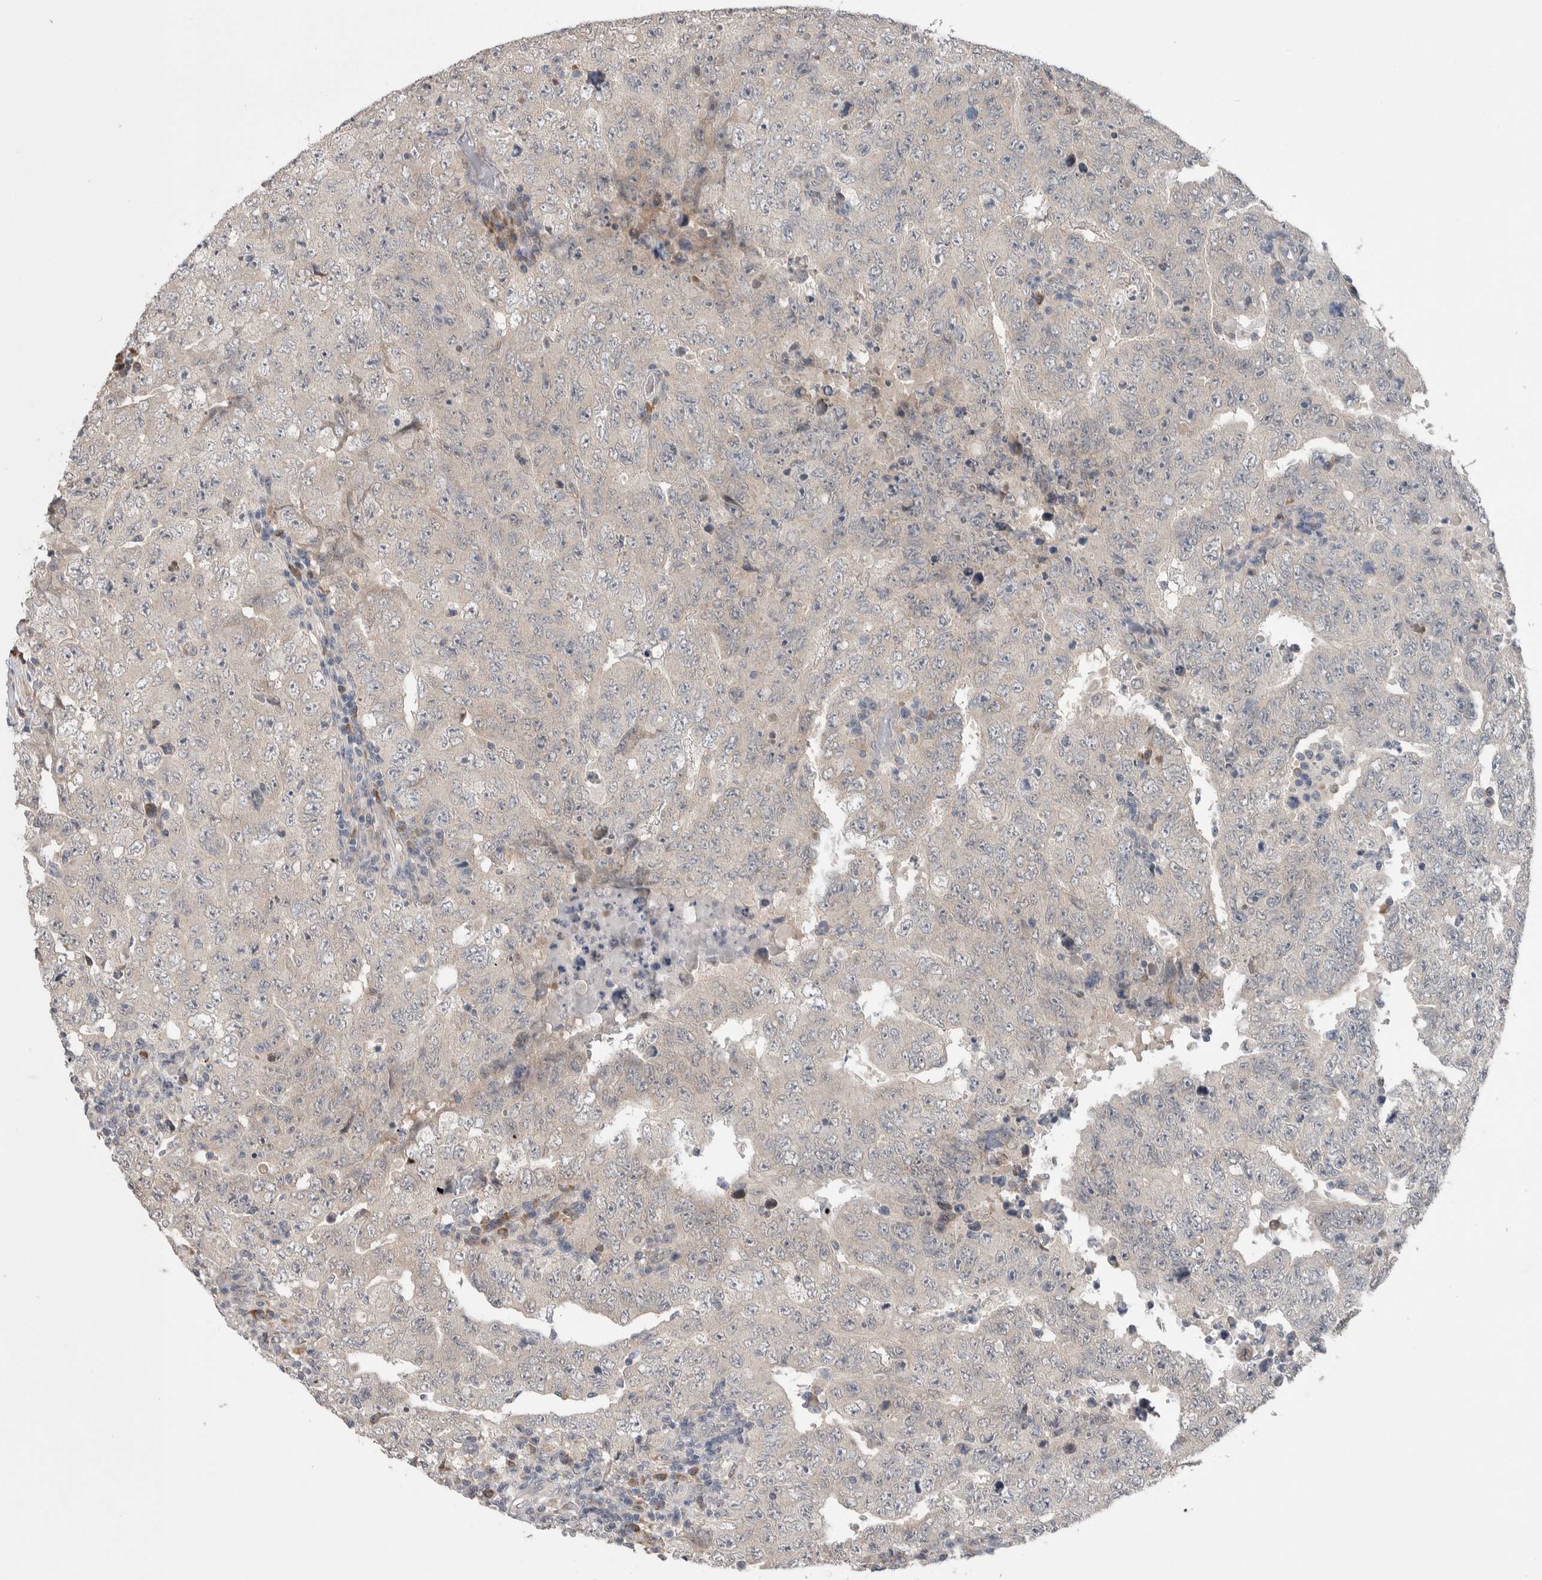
{"staining": {"intensity": "negative", "quantity": "none", "location": "none"}, "tissue": "testis cancer", "cell_type": "Tumor cells", "image_type": "cancer", "snomed": [{"axis": "morphology", "description": "Carcinoma, Embryonal, NOS"}, {"axis": "topography", "description": "Testis"}], "caption": "This is an IHC image of embryonal carcinoma (testis). There is no expression in tumor cells.", "gene": "CUL2", "patient": {"sex": "male", "age": 26}}